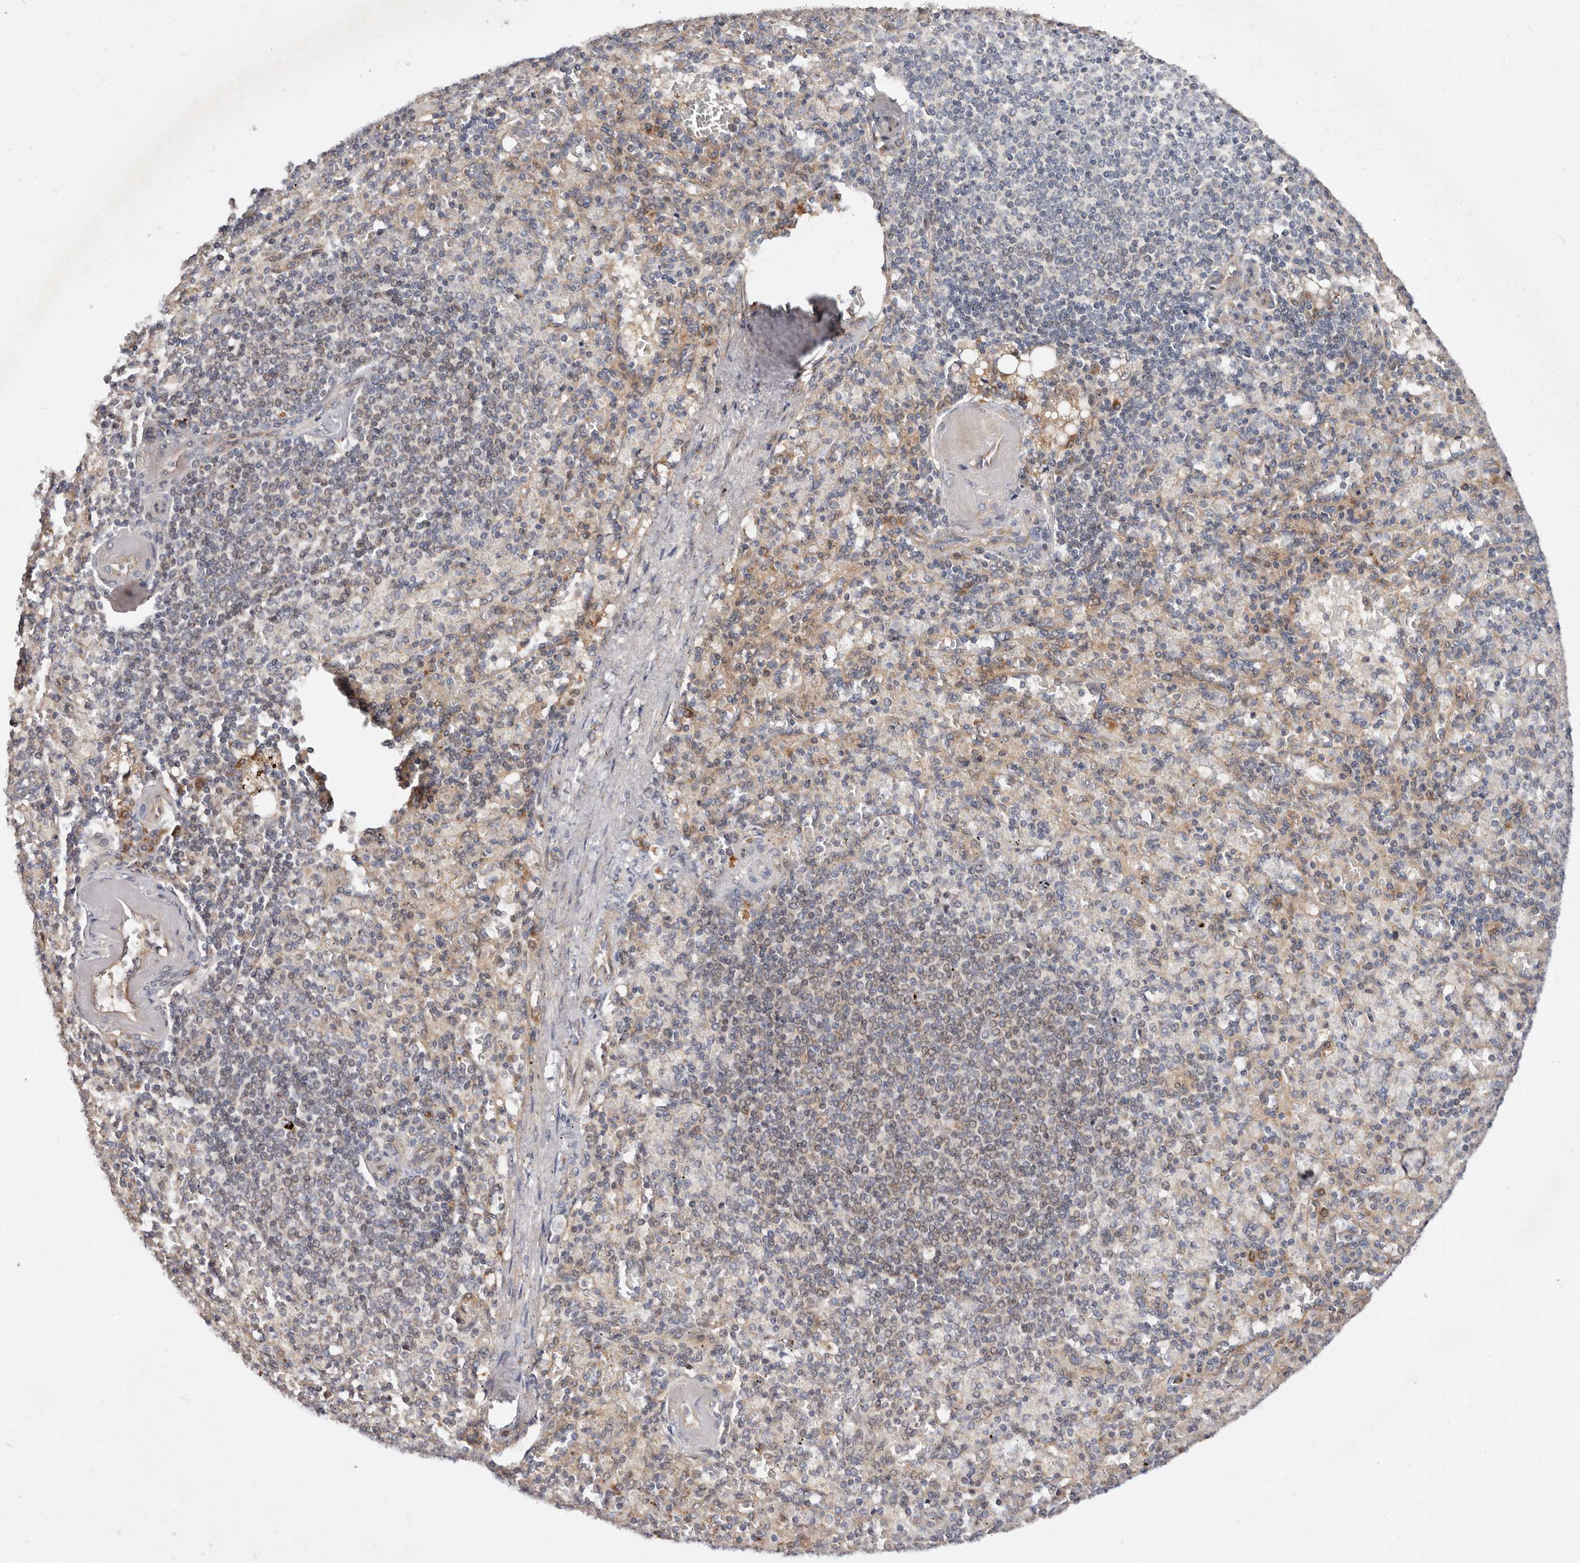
{"staining": {"intensity": "weak", "quantity": "<25%", "location": "cytoplasmic/membranous"}, "tissue": "spleen", "cell_type": "Cells in red pulp", "image_type": "normal", "snomed": [{"axis": "morphology", "description": "Normal tissue, NOS"}, {"axis": "topography", "description": "Spleen"}], "caption": "A histopathology image of spleen stained for a protein shows no brown staining in cells in red pulp.", "gene": "USP33", "patient": {"sex": "female", "age": 74}}